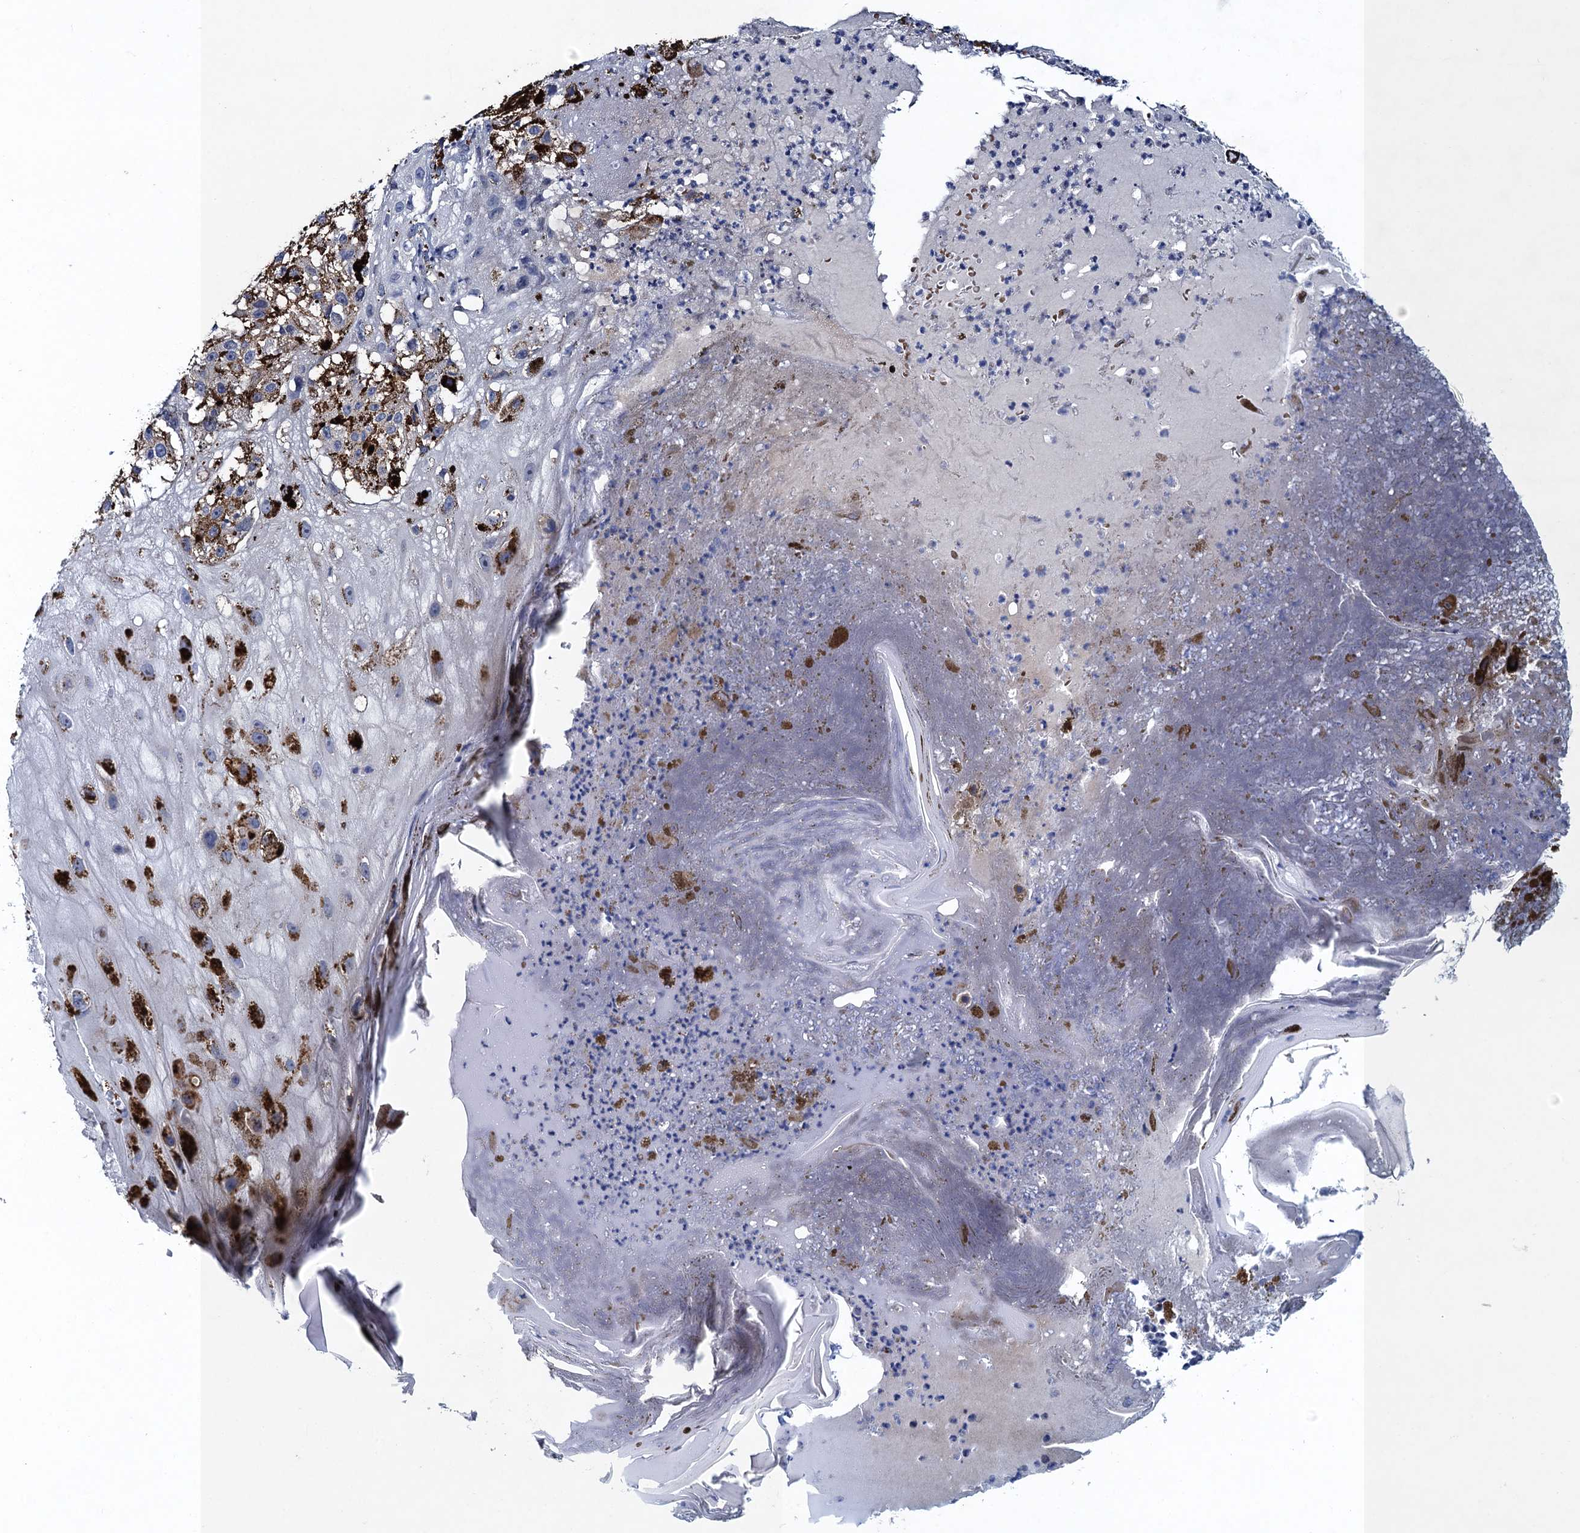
{"staining": {"intensity": "negative", "quantity": "none", "location": "none"}, "tissue": "melanoma", "cell_type": "Tumor cells", "image_type": "cancer", "snomed": [{"axis": "morphology", "description": "Malignant melanoma, NOS"}, {"axis": "topography", "description": "Skin"}], "caption": "There is no significant expression in tumor cells of malignant melanoma.", "gene": "ATOSA", "patient": {"sex": "male", "age": 88}}